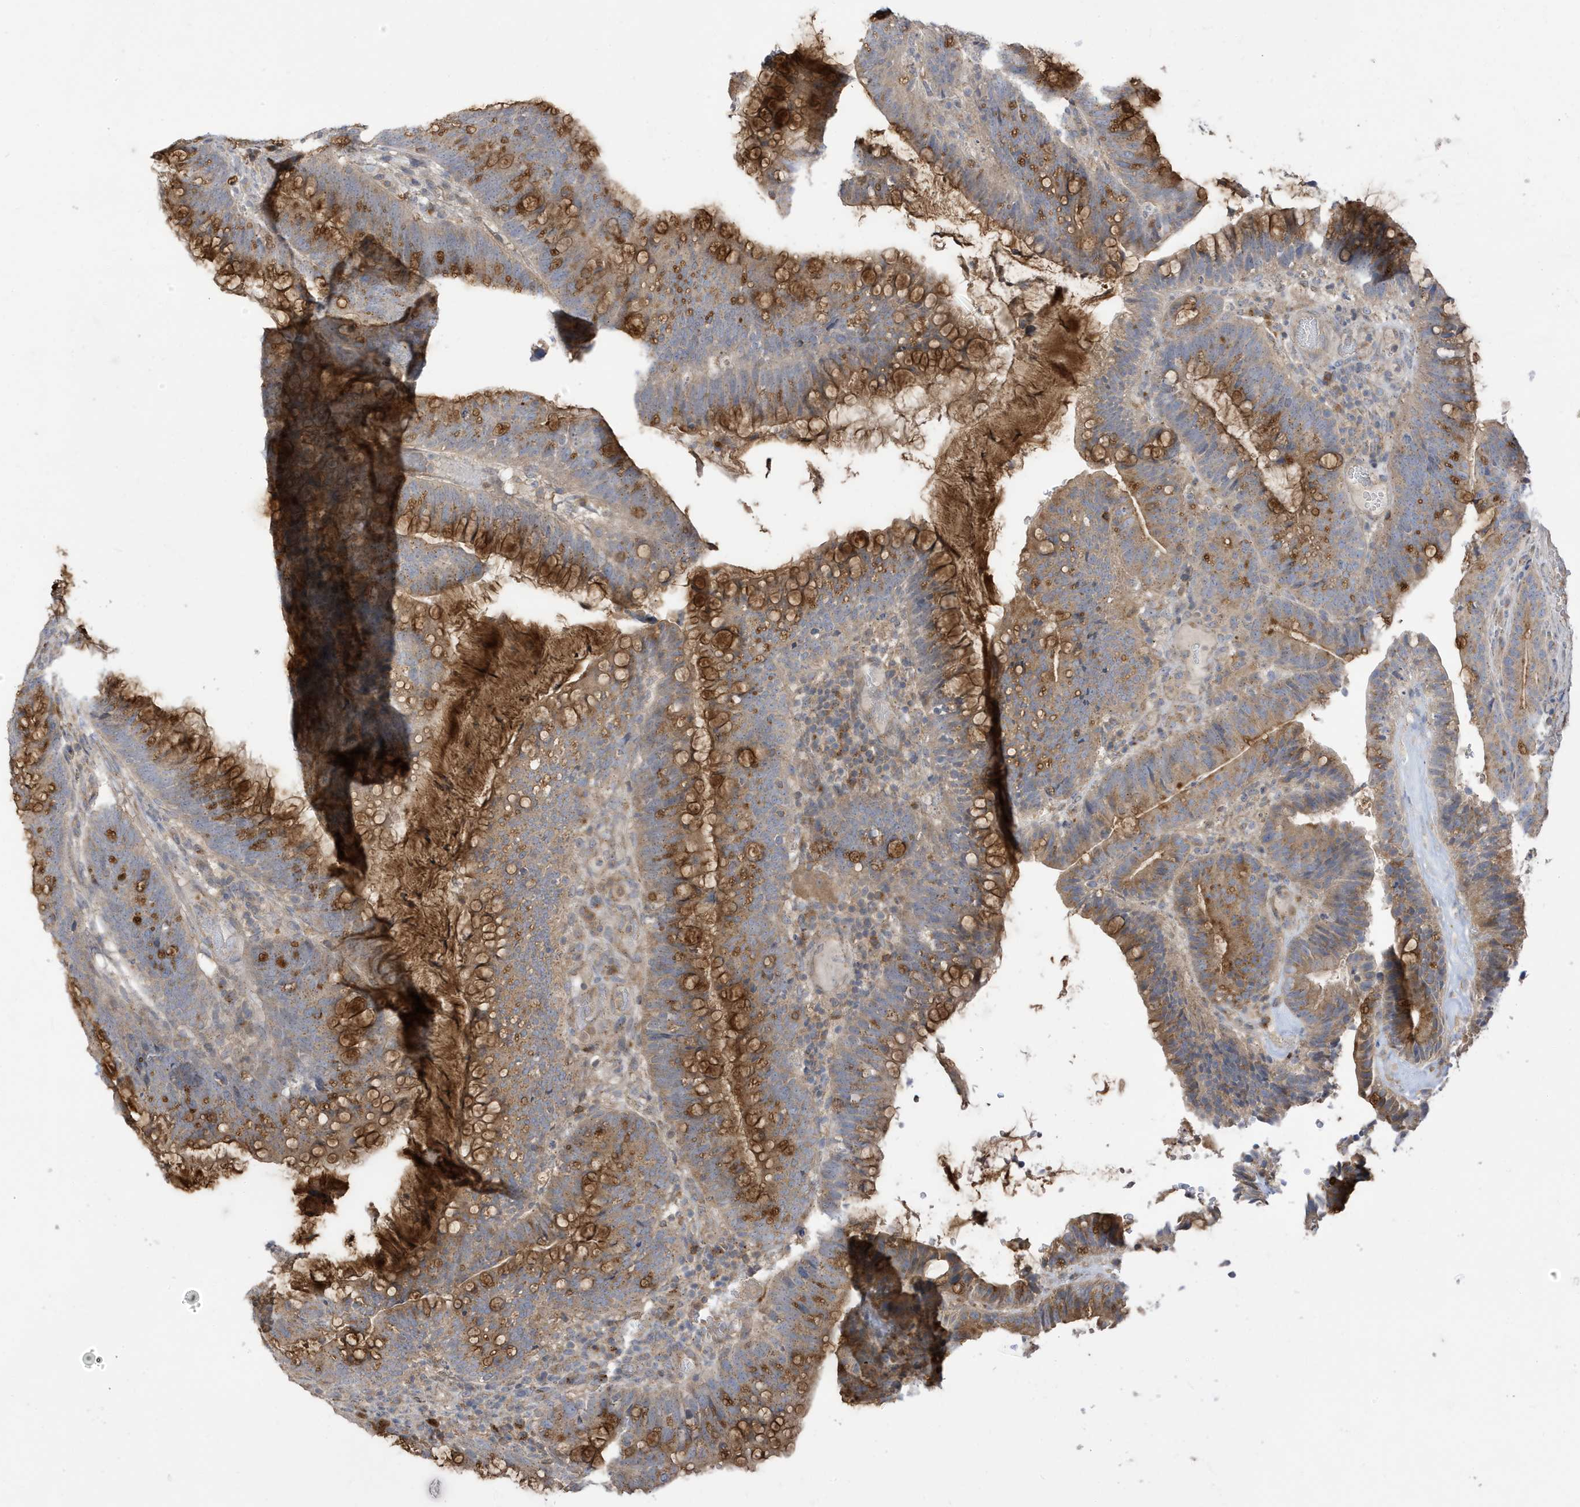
{"staining": {"intensity": "moderate", "quantity": "25%-75%", "location": "cytoplasmic/membranous"}, "tissue": "colorectal cancer", "cell_type": "Tumor cells", "image_type": "cancer", "snomed": [{"axis": "morphology", "description": "Adenocarcinoma, NOS"}, {"axis": "topography", "description": "Colon"}], "caption": "Colorectal cancer stained for a protein exhibits moderate cytoplasmic/membranous positivity in tumor cells.", "gene": "TAB3", "patient": {"sex": "female", "age": 66}}